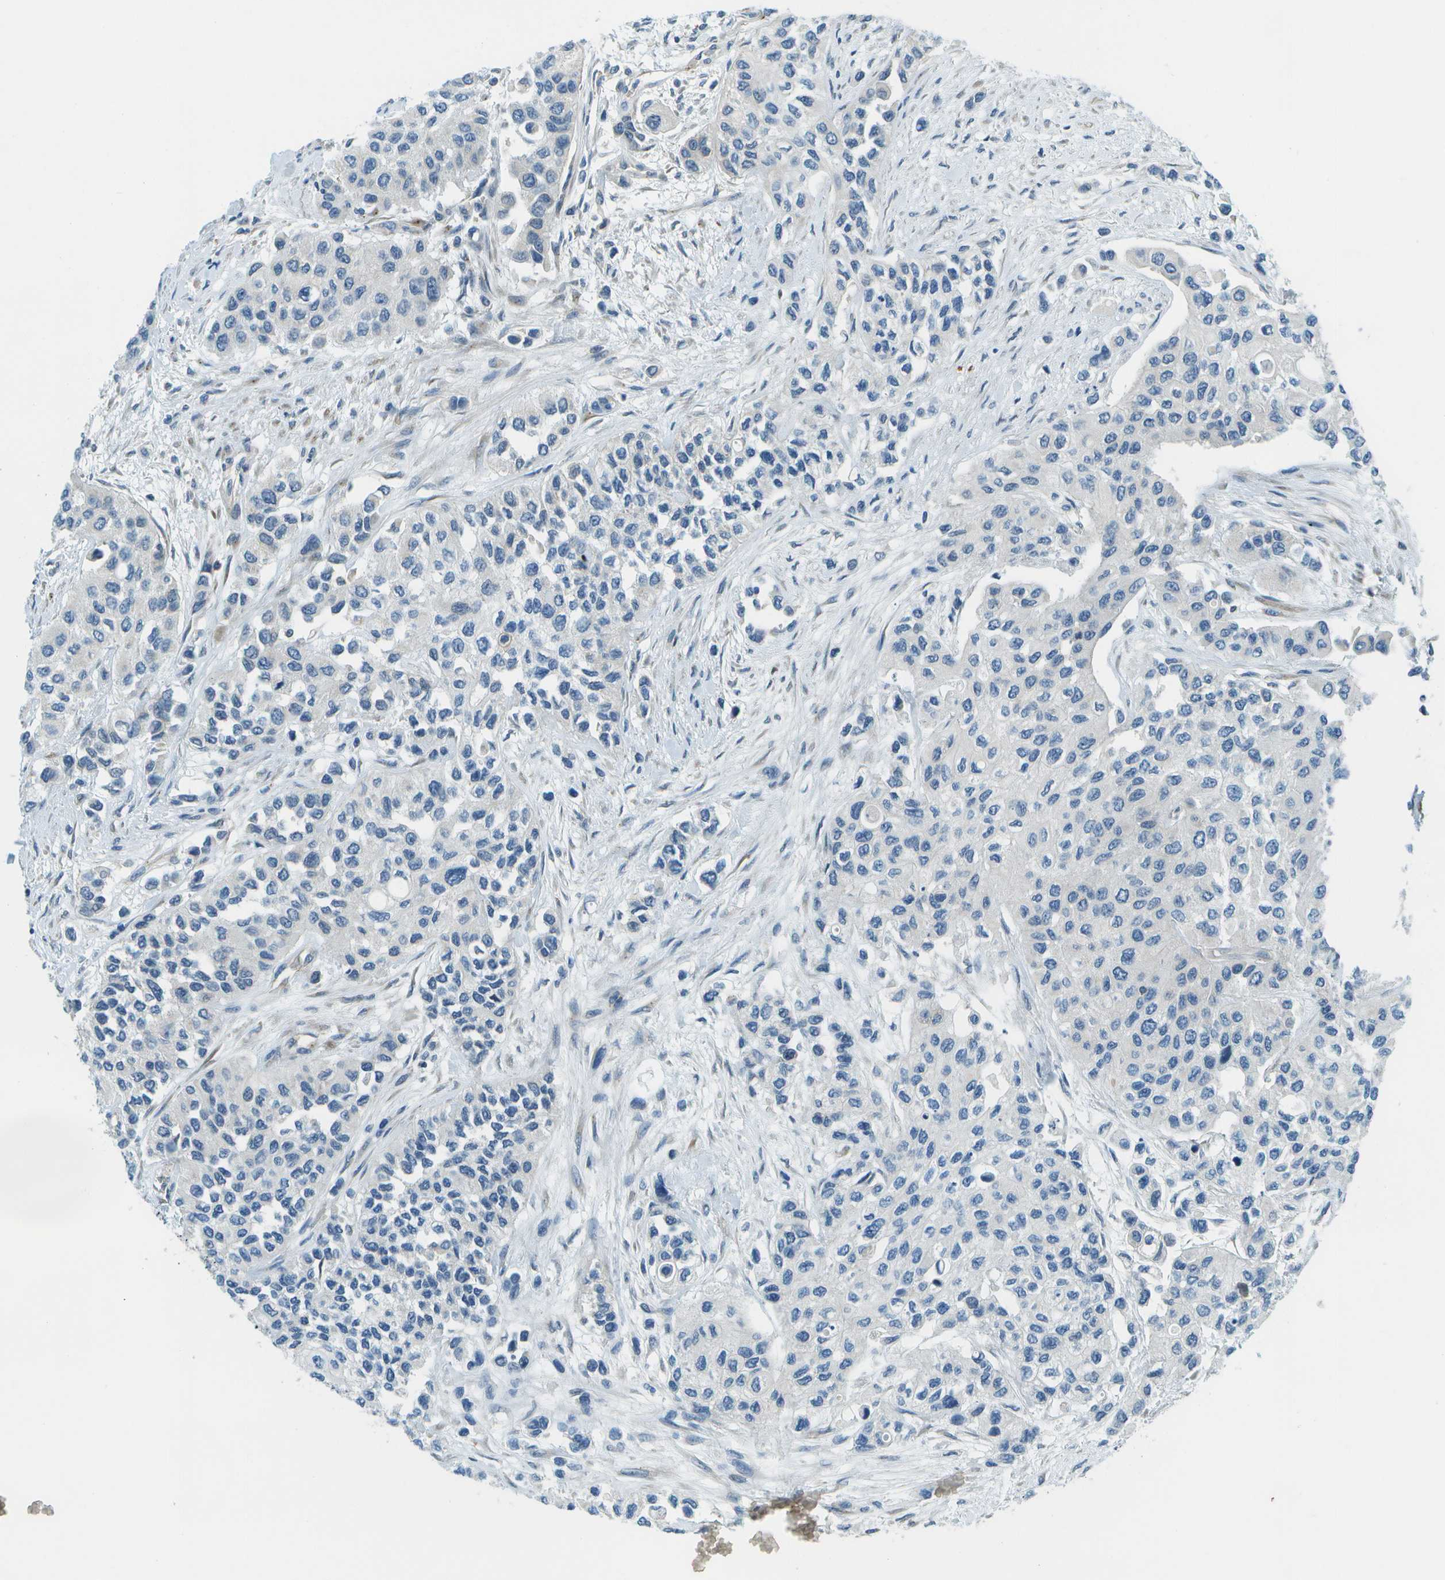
{"staining": {"intensity": "negative", "quantity": "none", "location": "none"}, "tissue": "urothelial cancer", "cell_type": "Tumor cells", "image_type": "cancer", "snomed": [{"axis": "morphology", "description": "Urothelial carcinoma, High grade"}, {"axis": "topography", "description": "Urinary bladder"}], "caption": "Micrograph shows no protein positivity in tumor cells of urothelial carcinoma (high-grade) tissue.", "gene": "CTIF", "patient": {"sex": "female", "age": 56}}